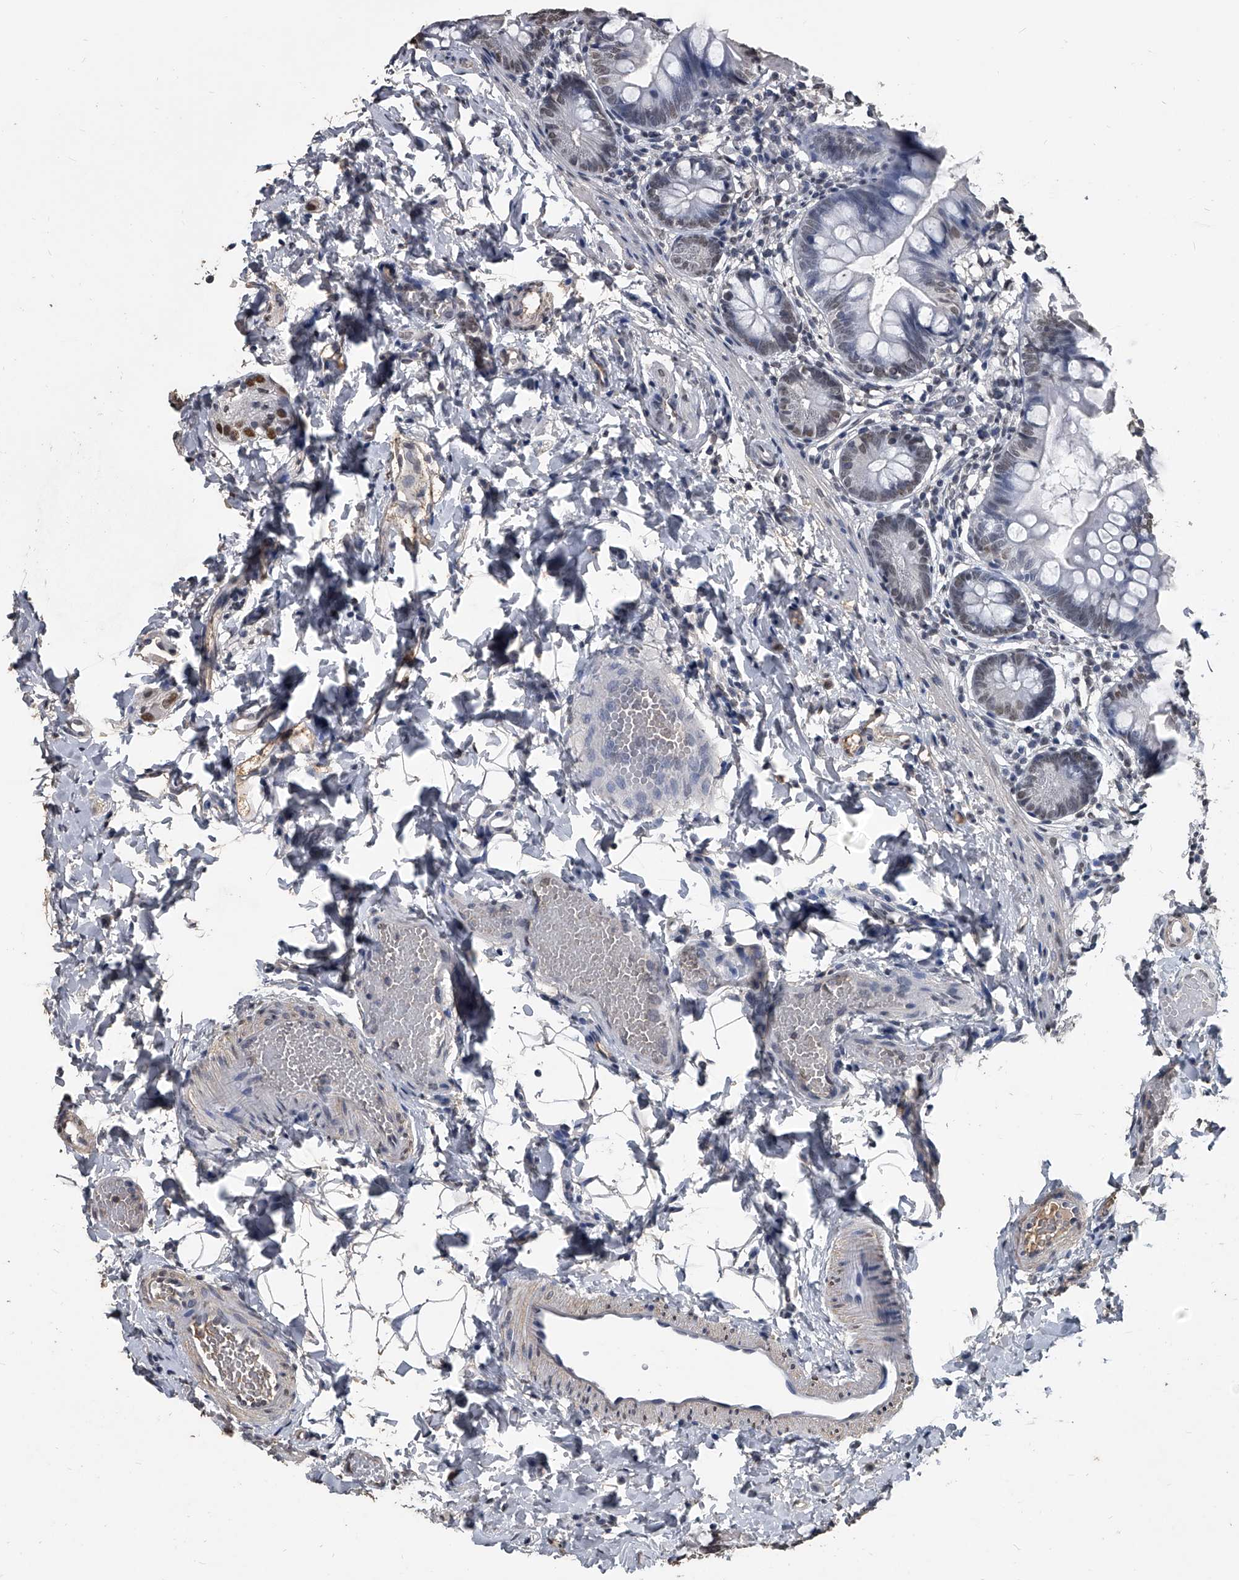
{"staining": {"intensity": "weak", "quantity": "25%-75%", "location": "nuclear"}, "tissue": "small intestine", "cell_type": "Glandular cells", "image_type": "normal", "snomed": [{"axis": "morphology", "description": "Normal tissue, NOS"}, {"axis": "topography", "description": "Small intestine"}], "caption": "An immunohistochemistry (IHC) micrograph of normal tissue is shown. Protein staining in brown highlights weak nuclear positivity in small intestine within glandular cells. (DAB IHC with brightfield microscopy, high magnification).", "gene": "MATR3", "patient": {"sex": "male", "age": 7}}